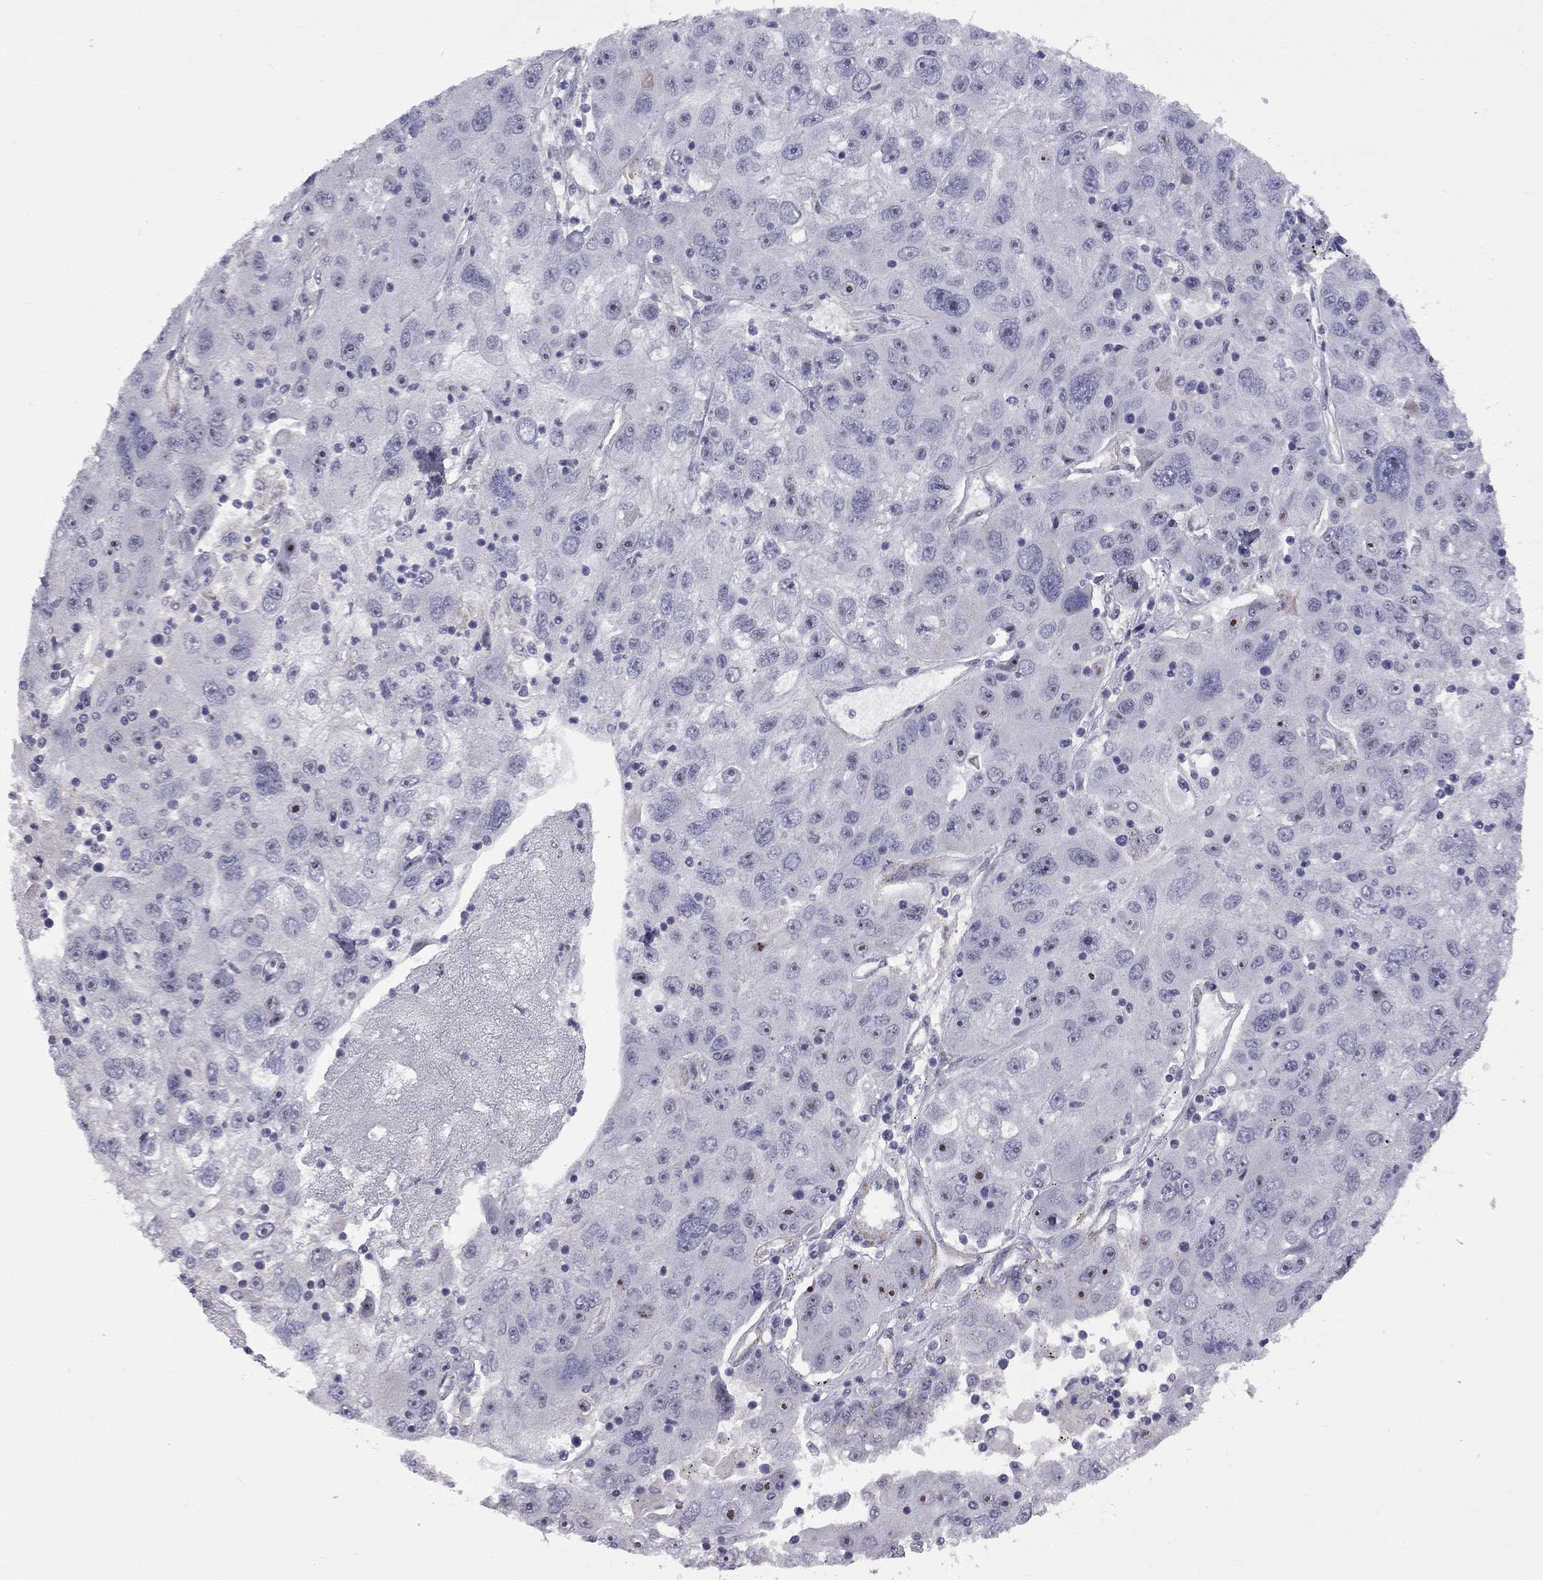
{"staining": {"intensity": "strong", "quantity": "<25%", "location": "nuclear"}, "tissue": "stomach cancer", "cell_type": "Tumor cells", "image_type": "cancer", "snomed": [{"axis": "morphology", "description": "Adenocarcinoma, NOS"}, {"axis": "topography", "description": "Stomach"}], "caption": "Strong nuclear staining for a protein is seen in approximately <25% of tumor cells of stomach cancer (adenocarcinoma) using IHC.", "gene": "GSG1L", "patient": {"sex": "male", "age": 56}}